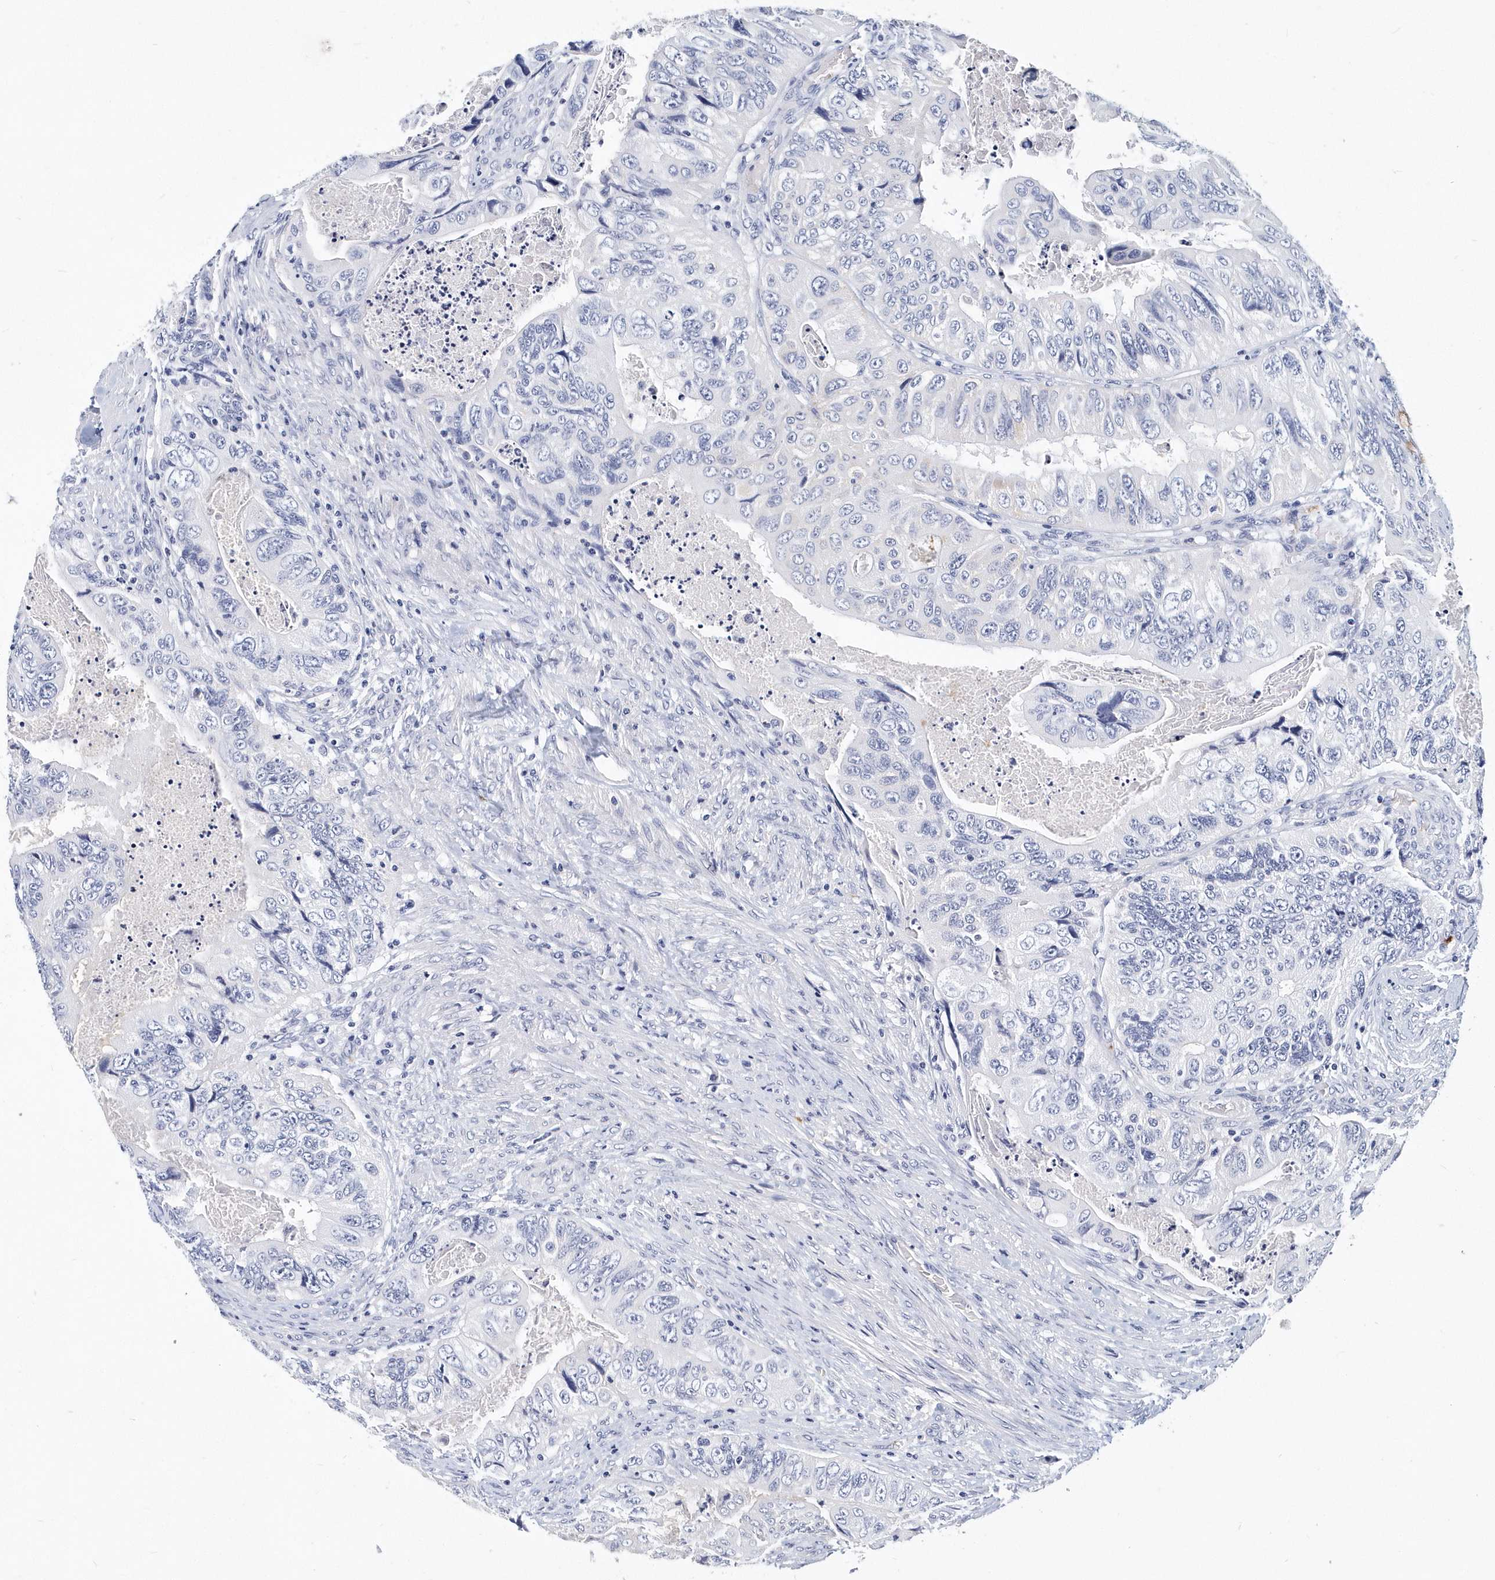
{"staining": {"intensity": "negative", "quantity": "none", "location": "none"}, "tissue": "colorectal cancer", "cell_type": "Tumor cells", "image_type": "cancer", "snomed": [{"axis": "morphology", "description": "Adenocarcinoma, NOS"}, {"axis": "topography", "description": "Rectum"}], "caption": "Photomicrograph shows no significant protein positivity in tumor cells of colorectal adenocarcinoma.", "gene": "ITGA2B", "patient": {"sex": "male", "age": 63}}